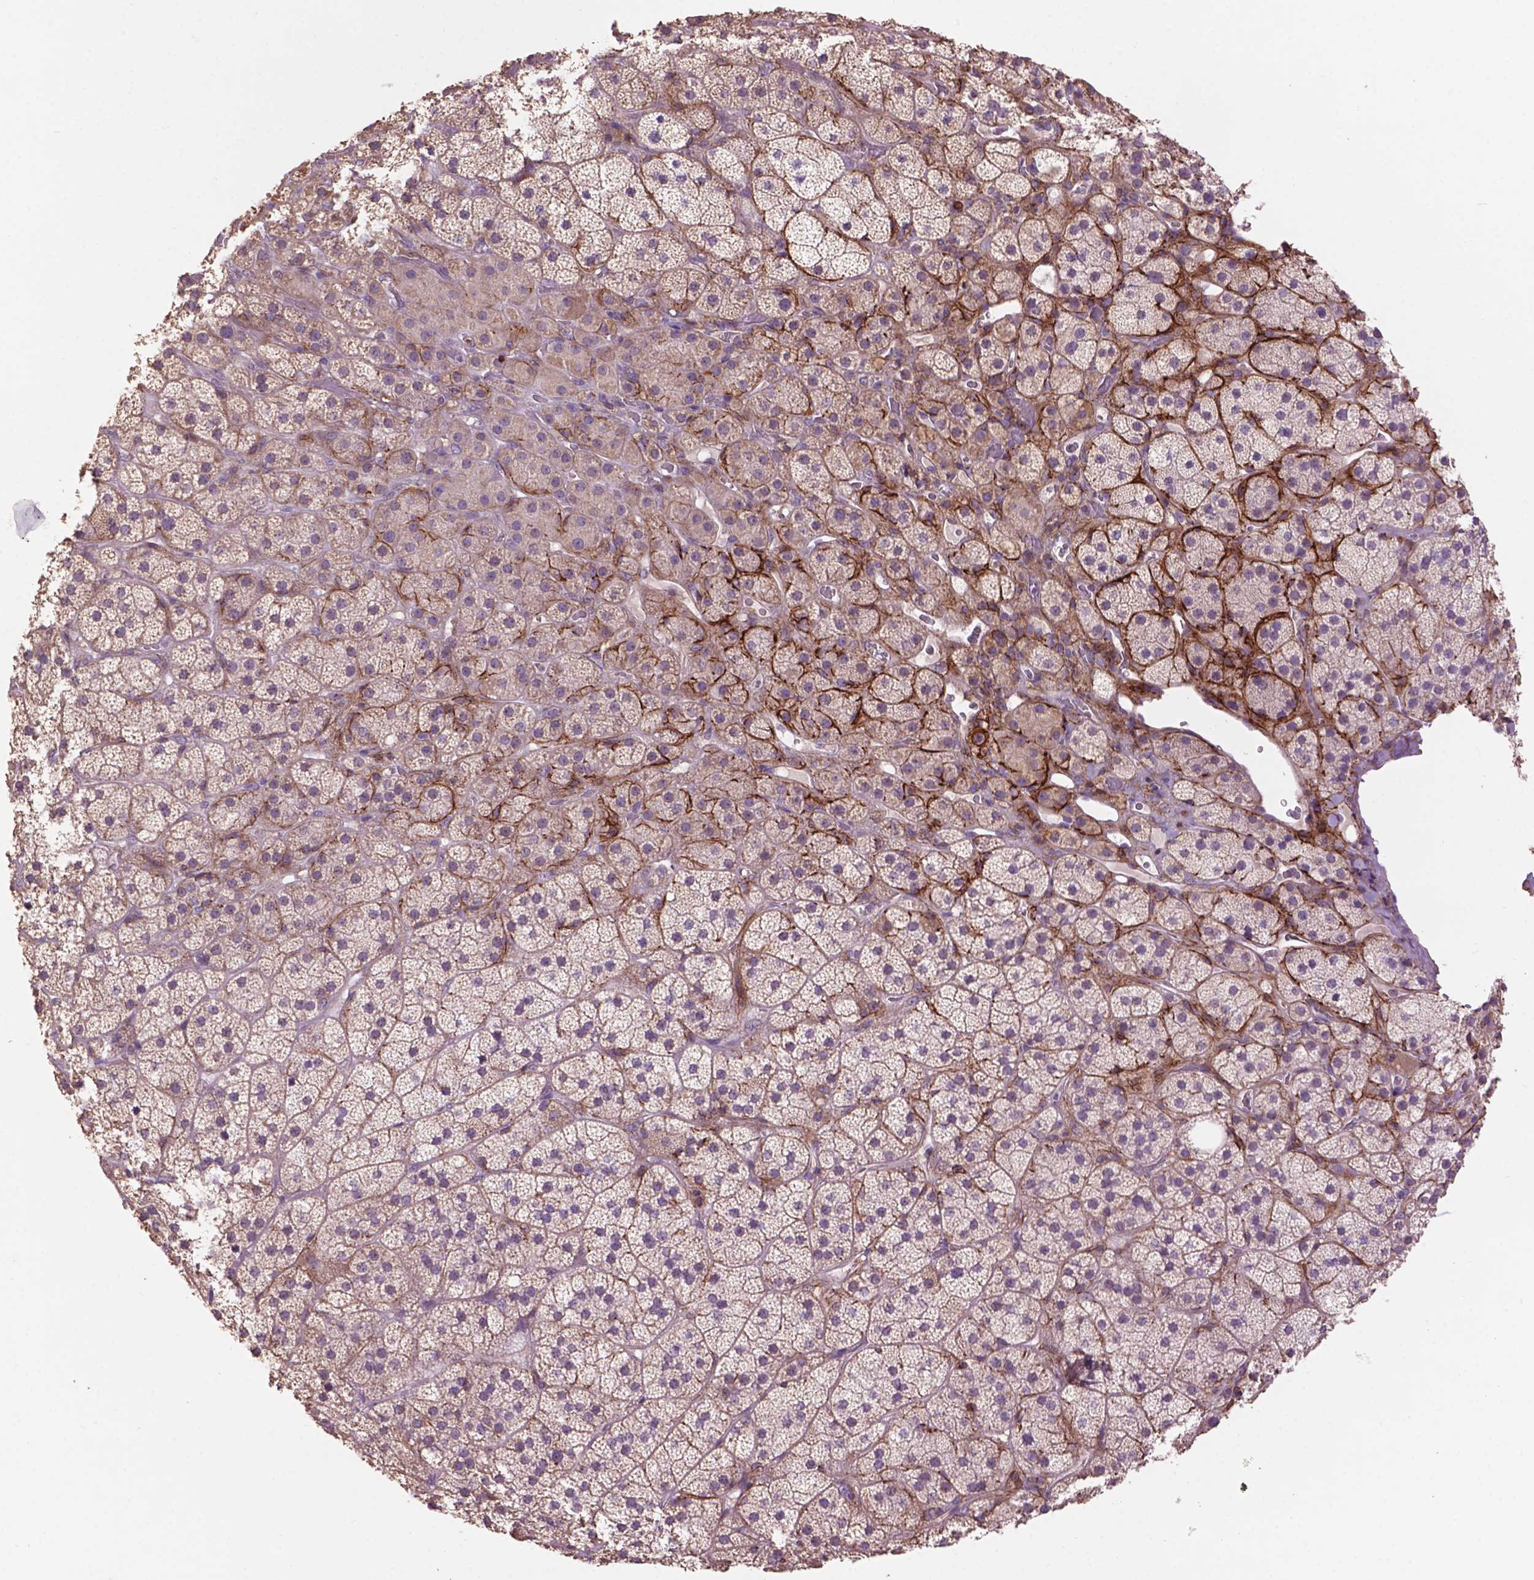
{"staining": {"intensity": "negative", "quantity": "none", "location": "none"}, "tissue": "adrenal gland", "cell_type": "Glandular cells", "image_type": "normal", "snomed": [{"axis": "morphology", "description": "Normal tissue, NOS"}, {"axis": "topography", "description": "Adrenal gland"}], "caption": "An immunohistochemistry (IHC) image of unremarkable adrenal gland is shown. There is no staining in glandular cells of adrenal gland. (Stains: DAB (3,3'-diaminobenzidine) immunohistochemistry (IHC) with hematoxylin counter stain, Microscopy: brightfield microscopy at high magnification).", "gene": "LRRC3C", "patient": {"sex": "male", "age": 57}}